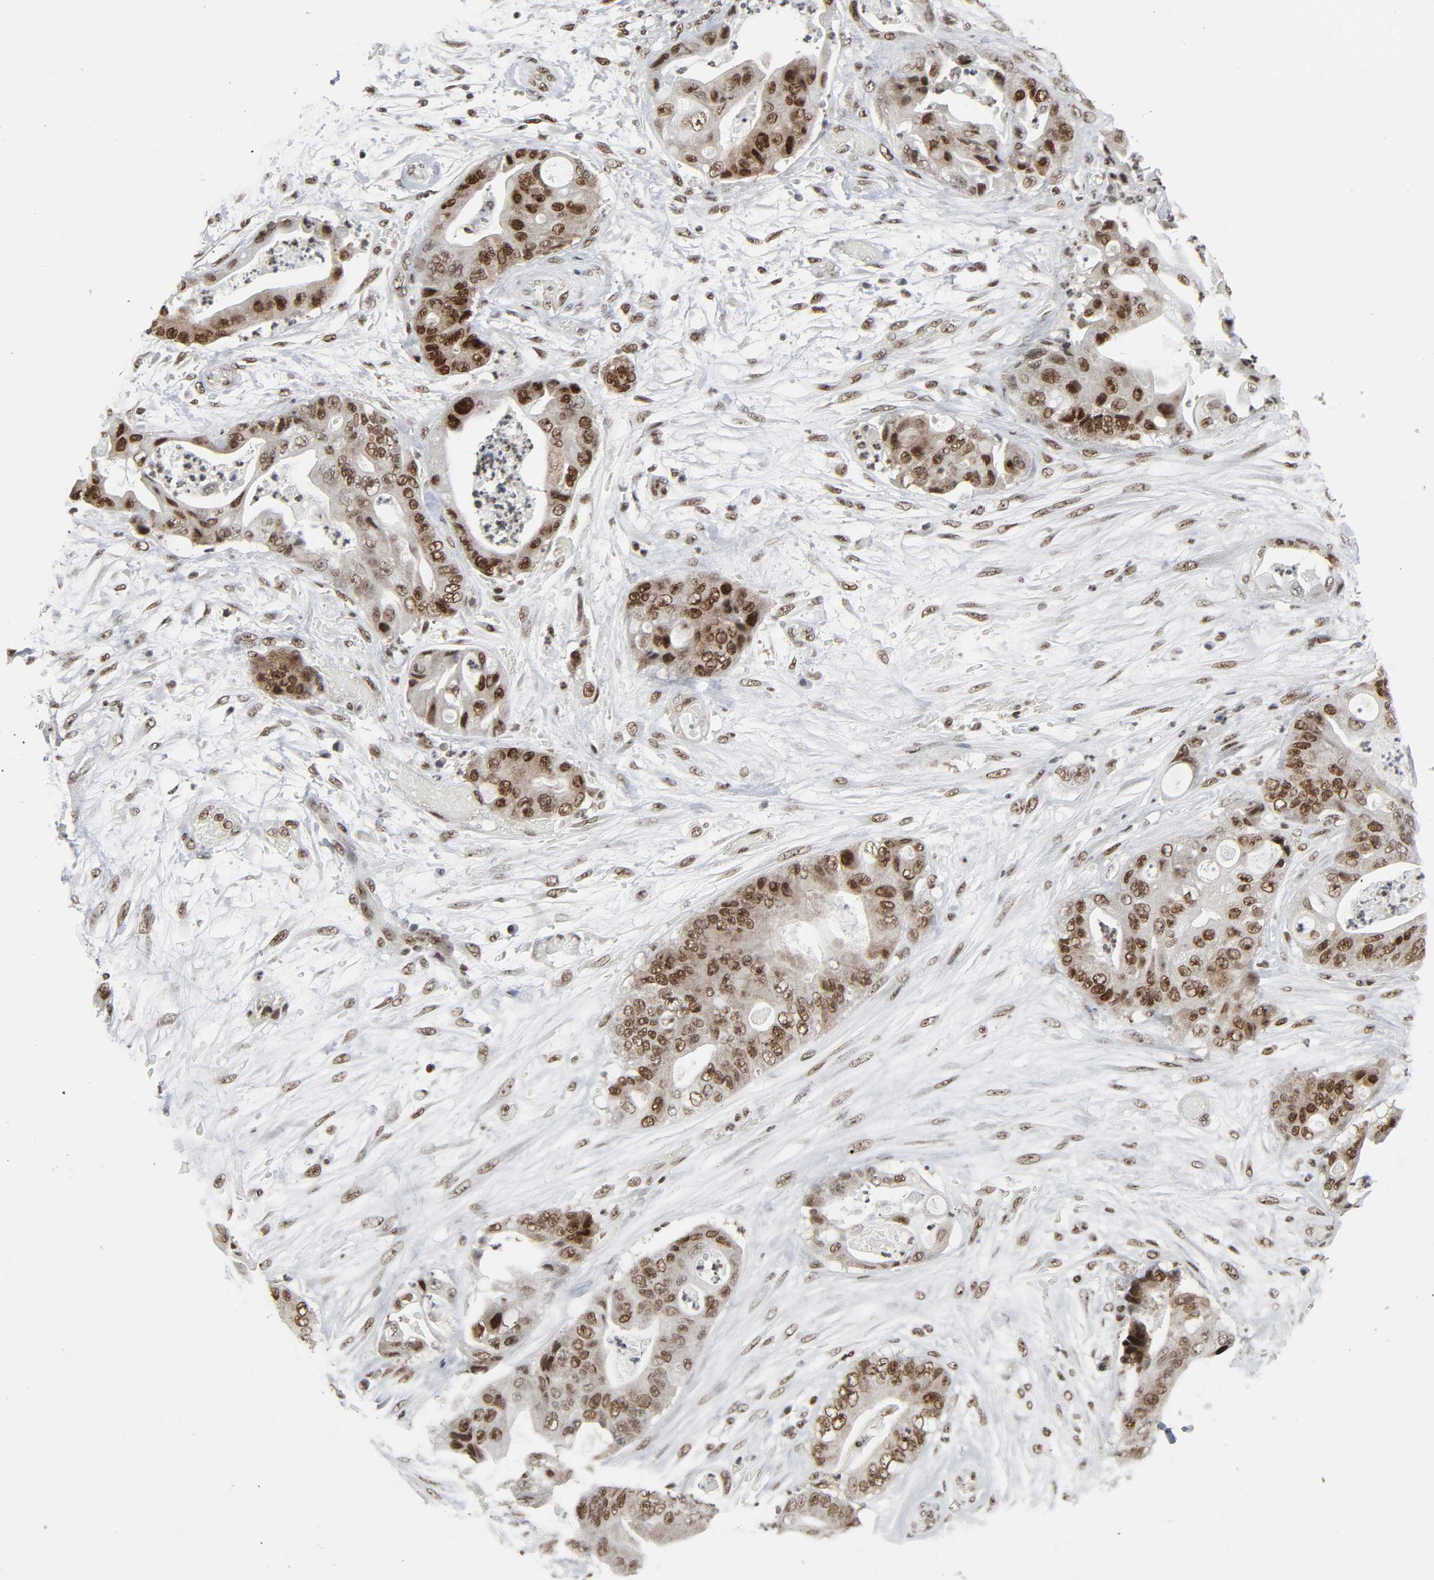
{"staining": {"intensity": "strong", "quantity": ">75%", "location": "nuclear"}, "tissue": "stomach cancer", "cell_type": "Tumor cells", "image_type": "cancer", "snomed": [{"axis": "morphology", "description": "Adenocarcinoma, NOS"}, {"axis": "topography", "description": "Stomach"}], "caption": "The micrograph reveals a brown stain indicating the presence of a protein in the nuclear of tumor cells in stomach cancer (adenocarcinoma). The staining was performed using DAB, with brown indicating positive protein expression. Nuclei are stained blue with hematoxylin.", "gene": "CDK7", "patient": {"sex": "female", "age": 73}}